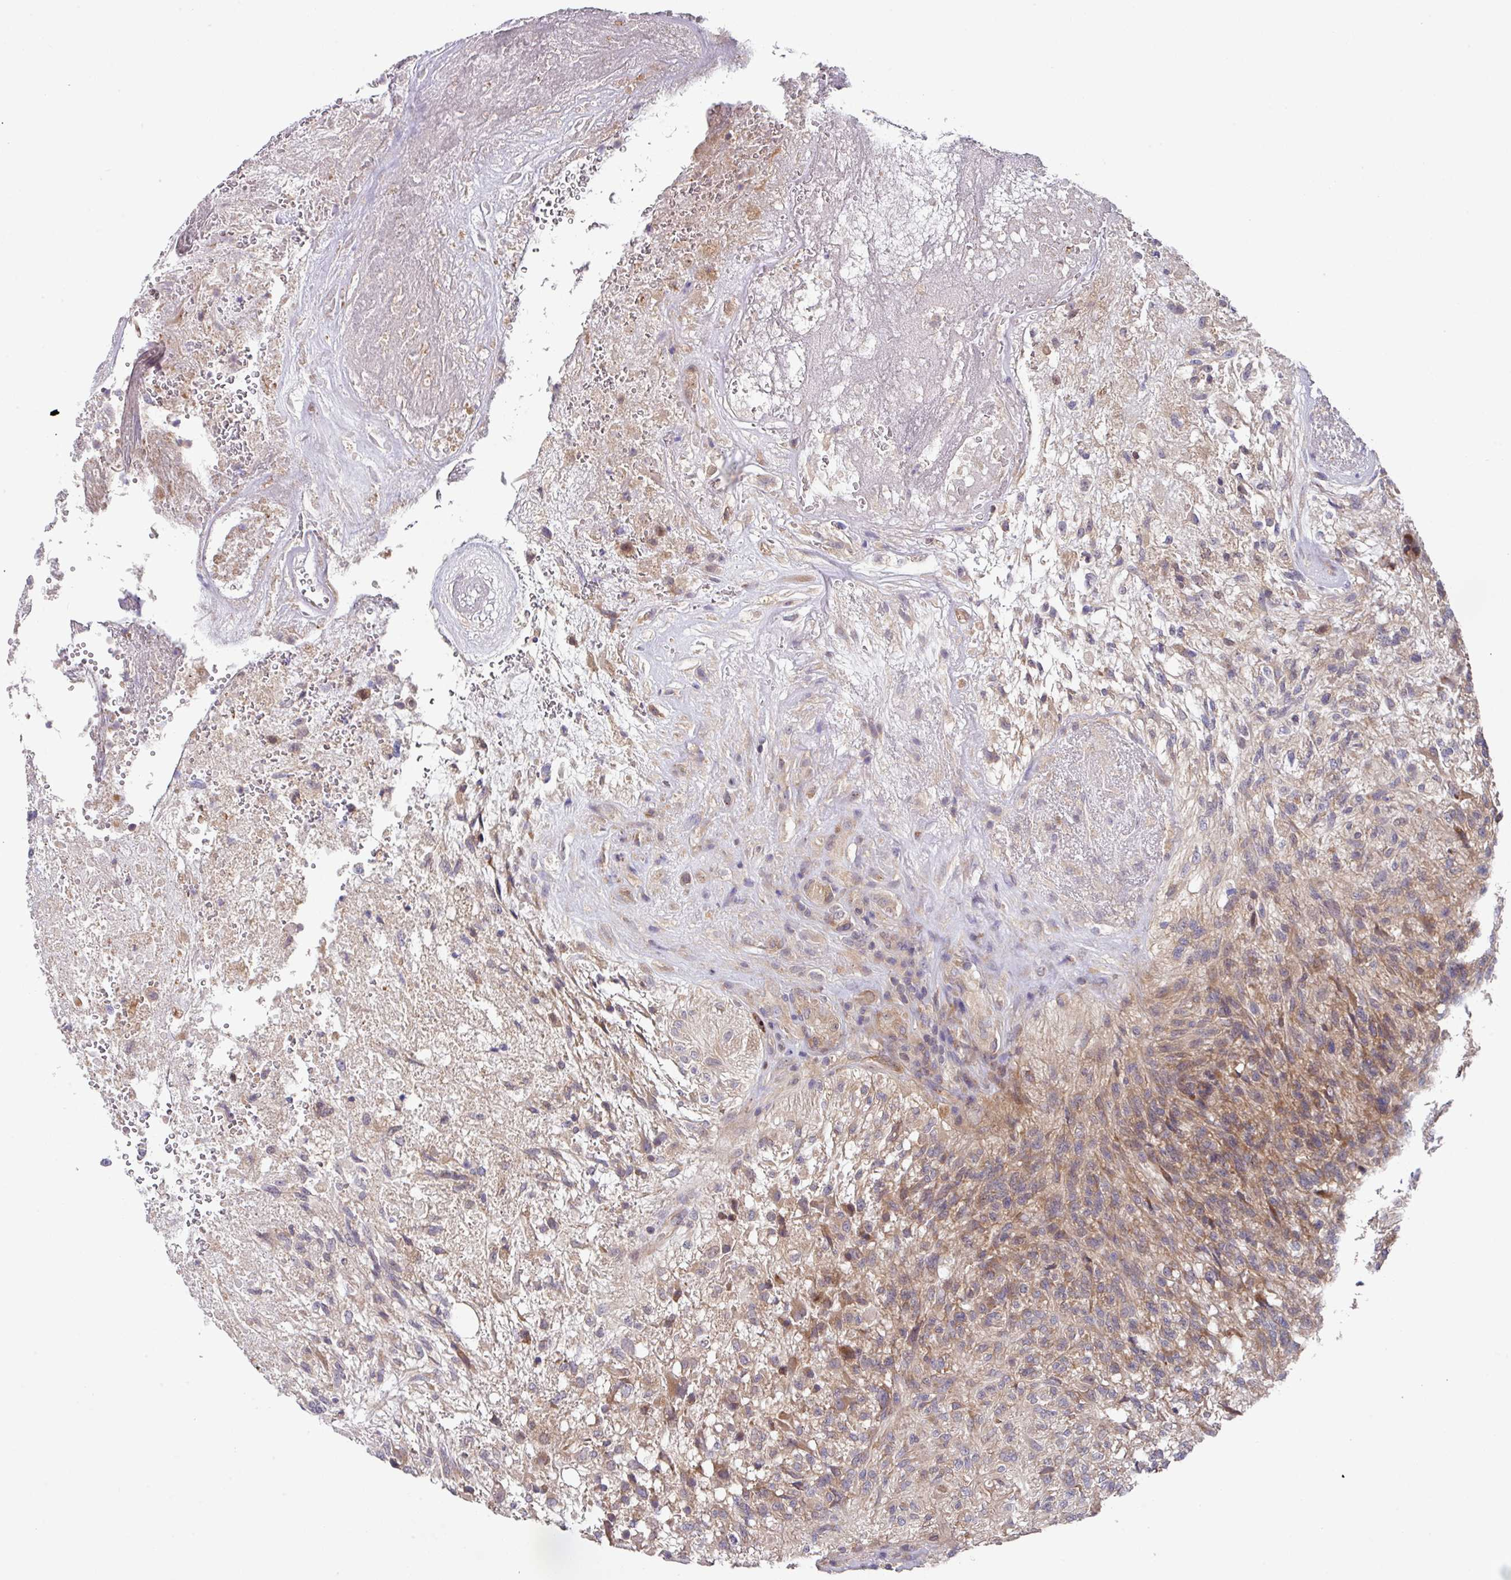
{"staining": {"intensity": "moderate", "quantity": "<25%", "location": "cytoplasmic/membranous"}, "tissue": "glioma", "cell_type": "Tumor cells", "image_type": "cancer", "snomed": [{"axis": "morphology", "description": "Glioma, malignant, High grade"}, {"axis": "topography", "description": "Brain"}], "caption": "Malignant high-grade glioma was stained to show a protein in brown. There is low levels of moderate cytoplasmic/membranous staining in approximately <25% of tumor cells.", "gene": "EIF4B", "patient": {"sex": "male", "age": 56}}